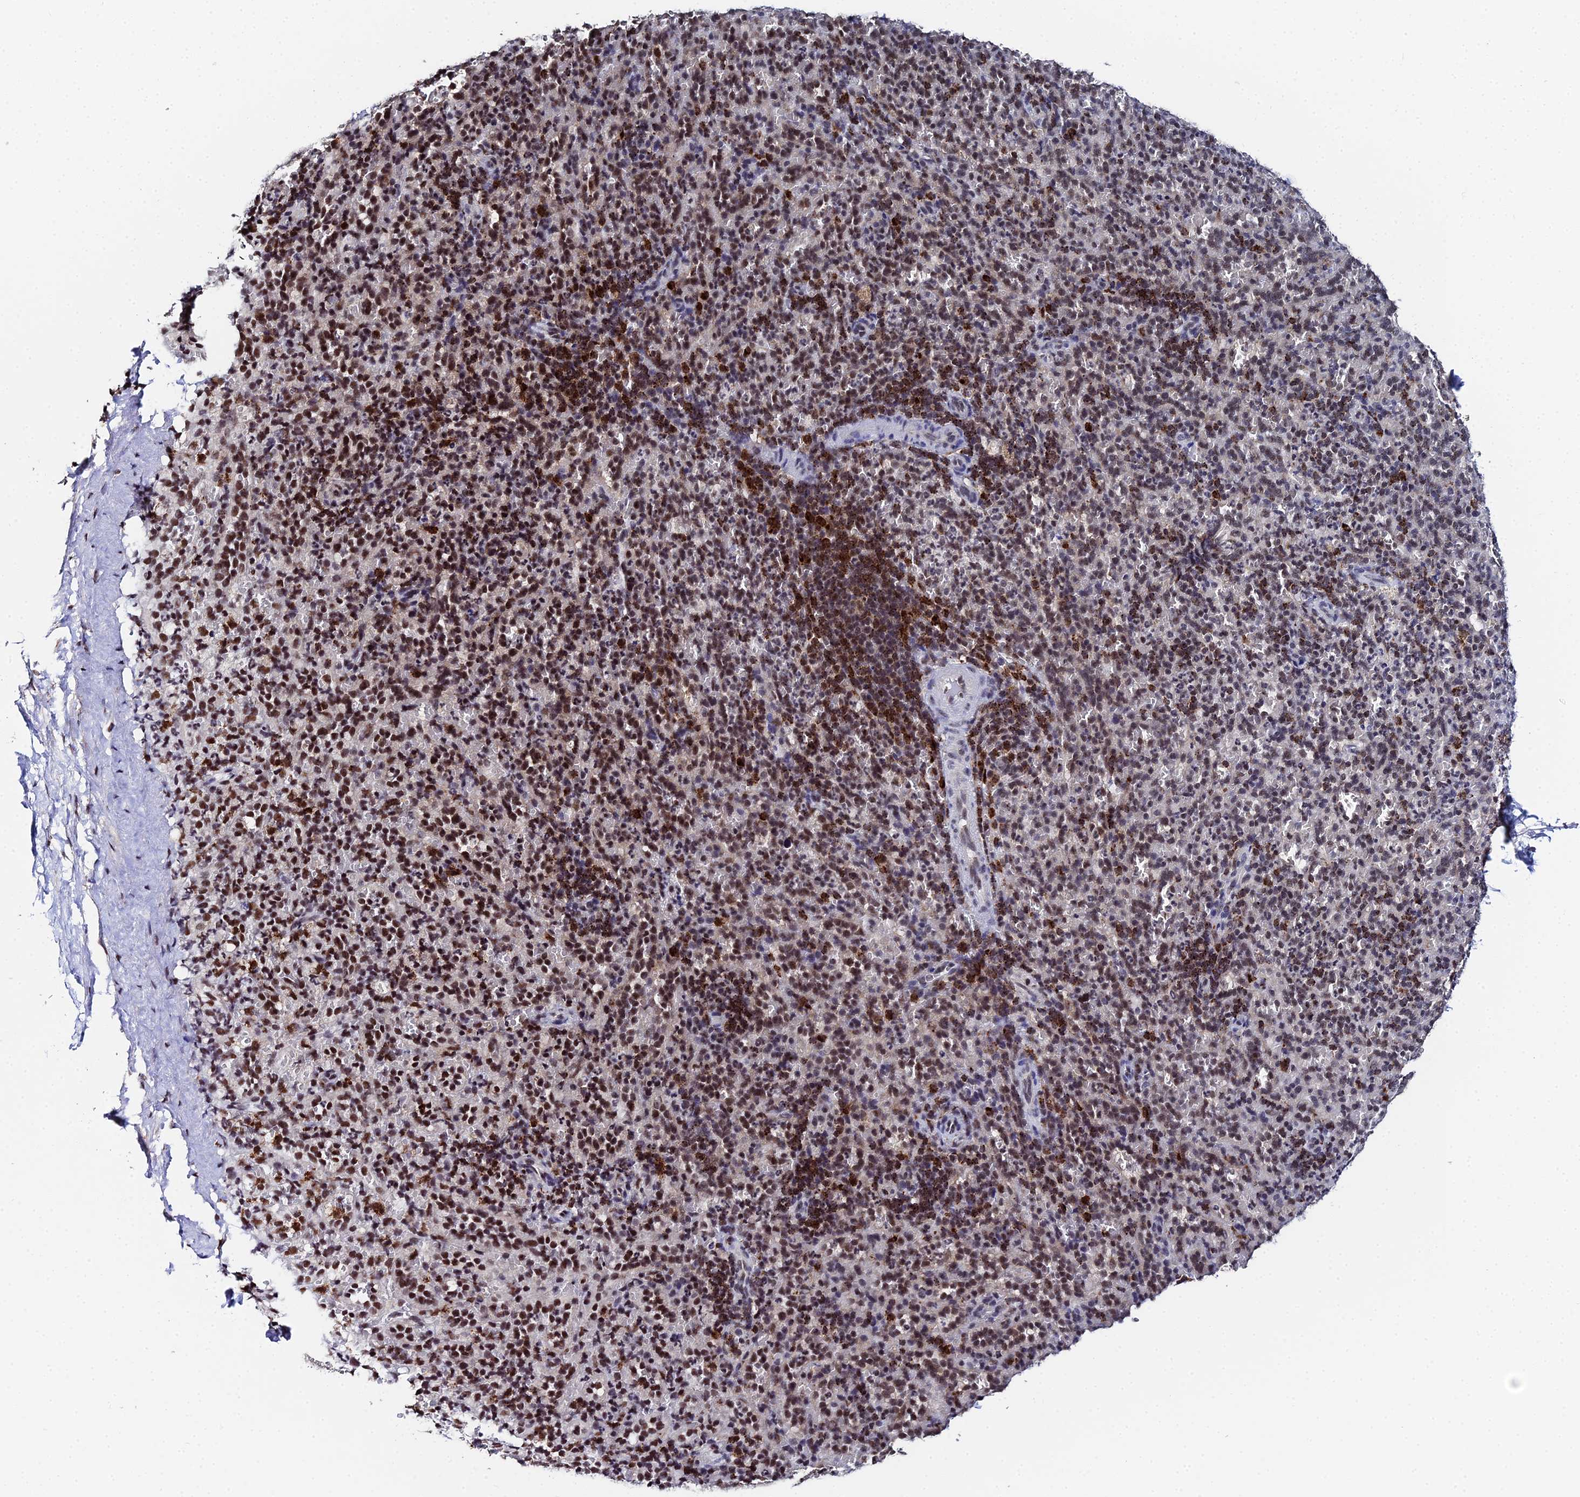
{"staining": {"intensity": "strong", "quantity": "25%-75%", "location": "nuclear"}, "tissue": "spleen", "cell_type": "Cells in red pulp", "image_type": "normal", "snomed": [{"axis": "morphology", "description": "Normal tissue, NOS"}, {"axis": "topography", "description": "Spleen"}], "caption": "Immunohistochemical staining of benign human spleen demonstrates high levels of strong nuclear positivity in approximately 25%-75% of cells in red pulp.", "gene": "MAGOHB", "patient": {"sex": "female", "age": 21}}